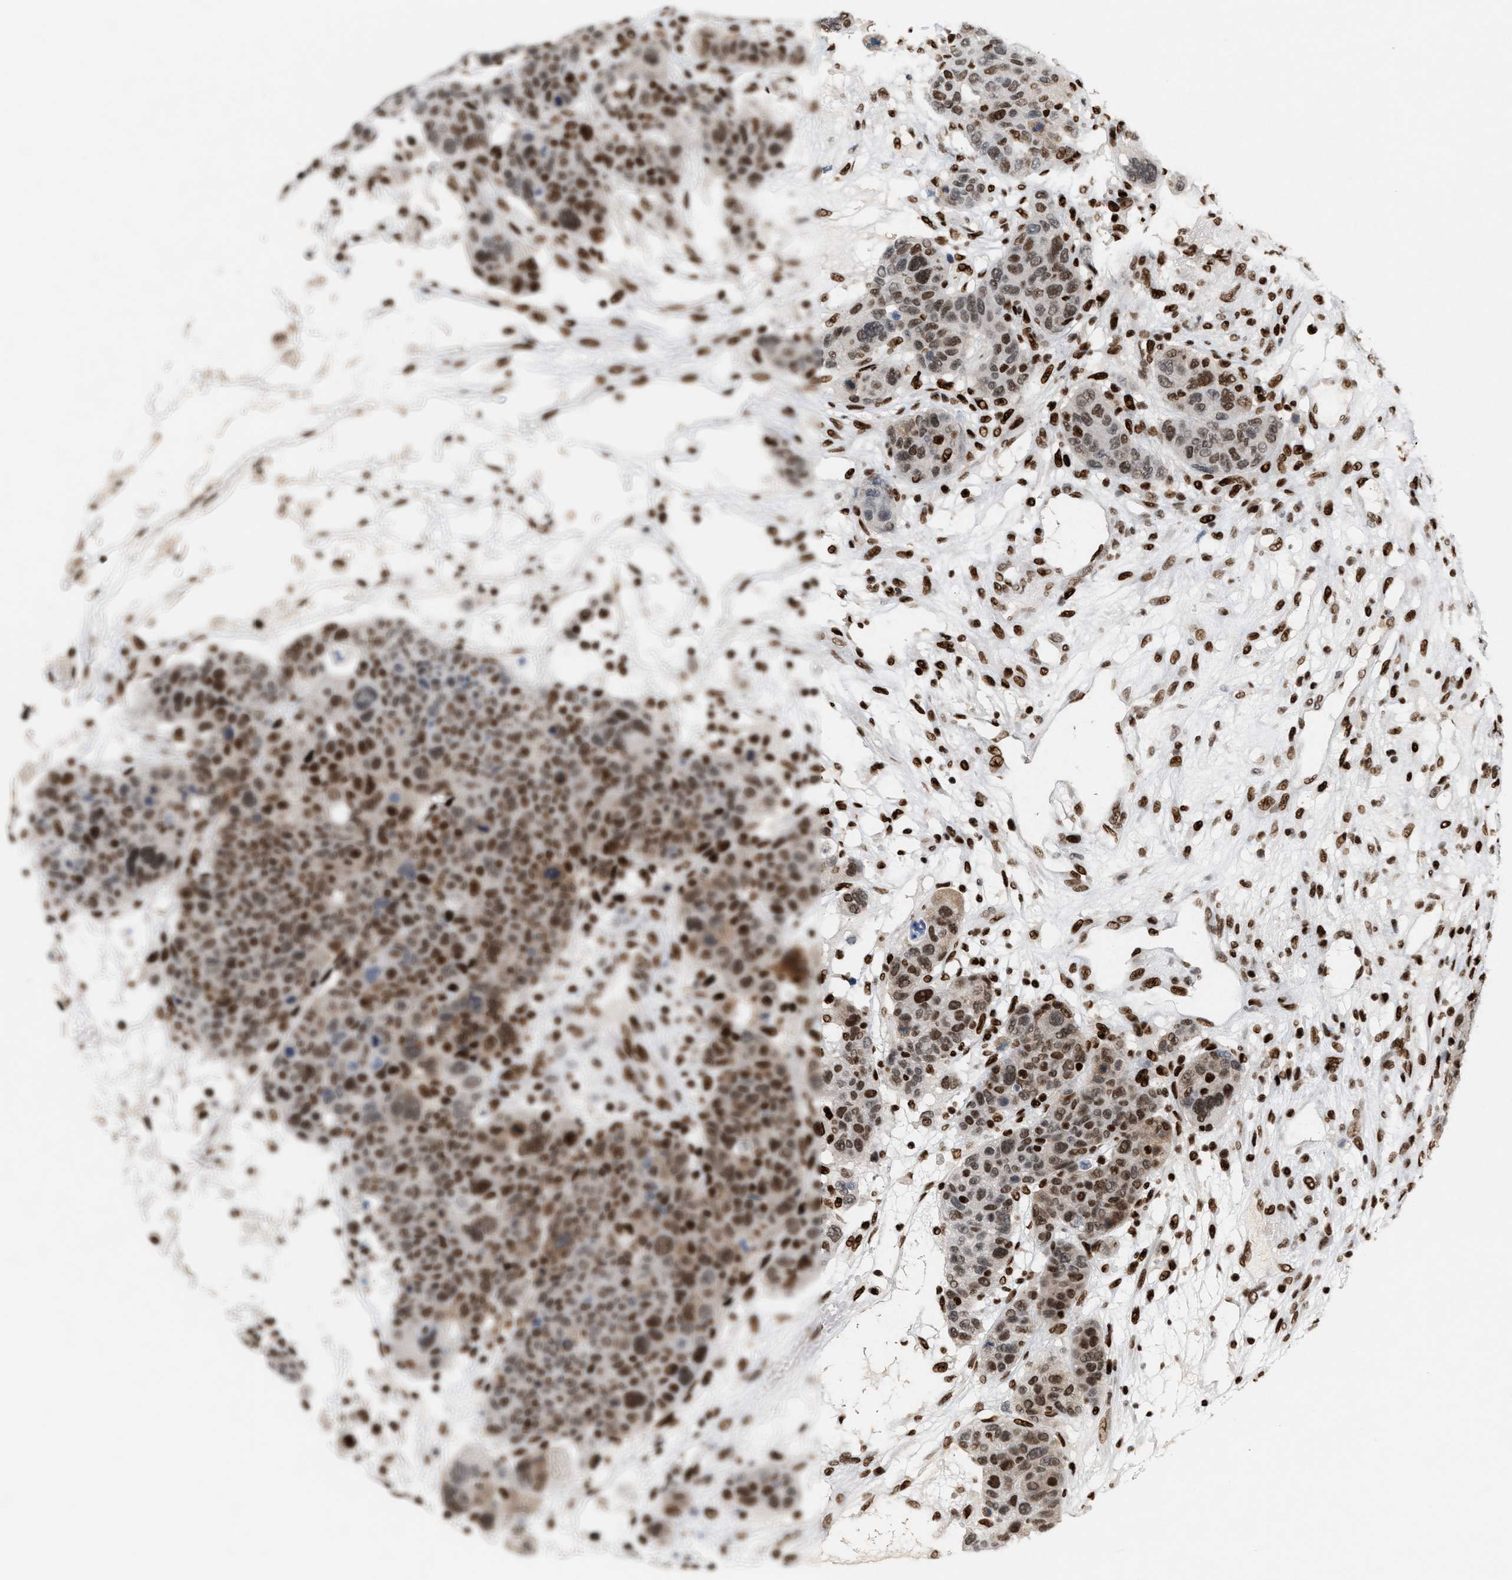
{"staining": {"intensity": "moderate", "quantity": ">75%", "location": "nuclear"}, "tissue": "breast cancer", "cell_type": "Tumor cells", "image_type": "cancer", "snomed": [{"axis": "morphology", "description": "Duct carcinoma"}, {"axis": "topography", "description": "Breast"}], "caption": "Protein staining of breast cancer tissue shows moderate nuclear positivity in approximately >75% of tumor cells.", "gene": "RNASEK-C17orf49", "patient": {"sex": "female", "age": 37}}